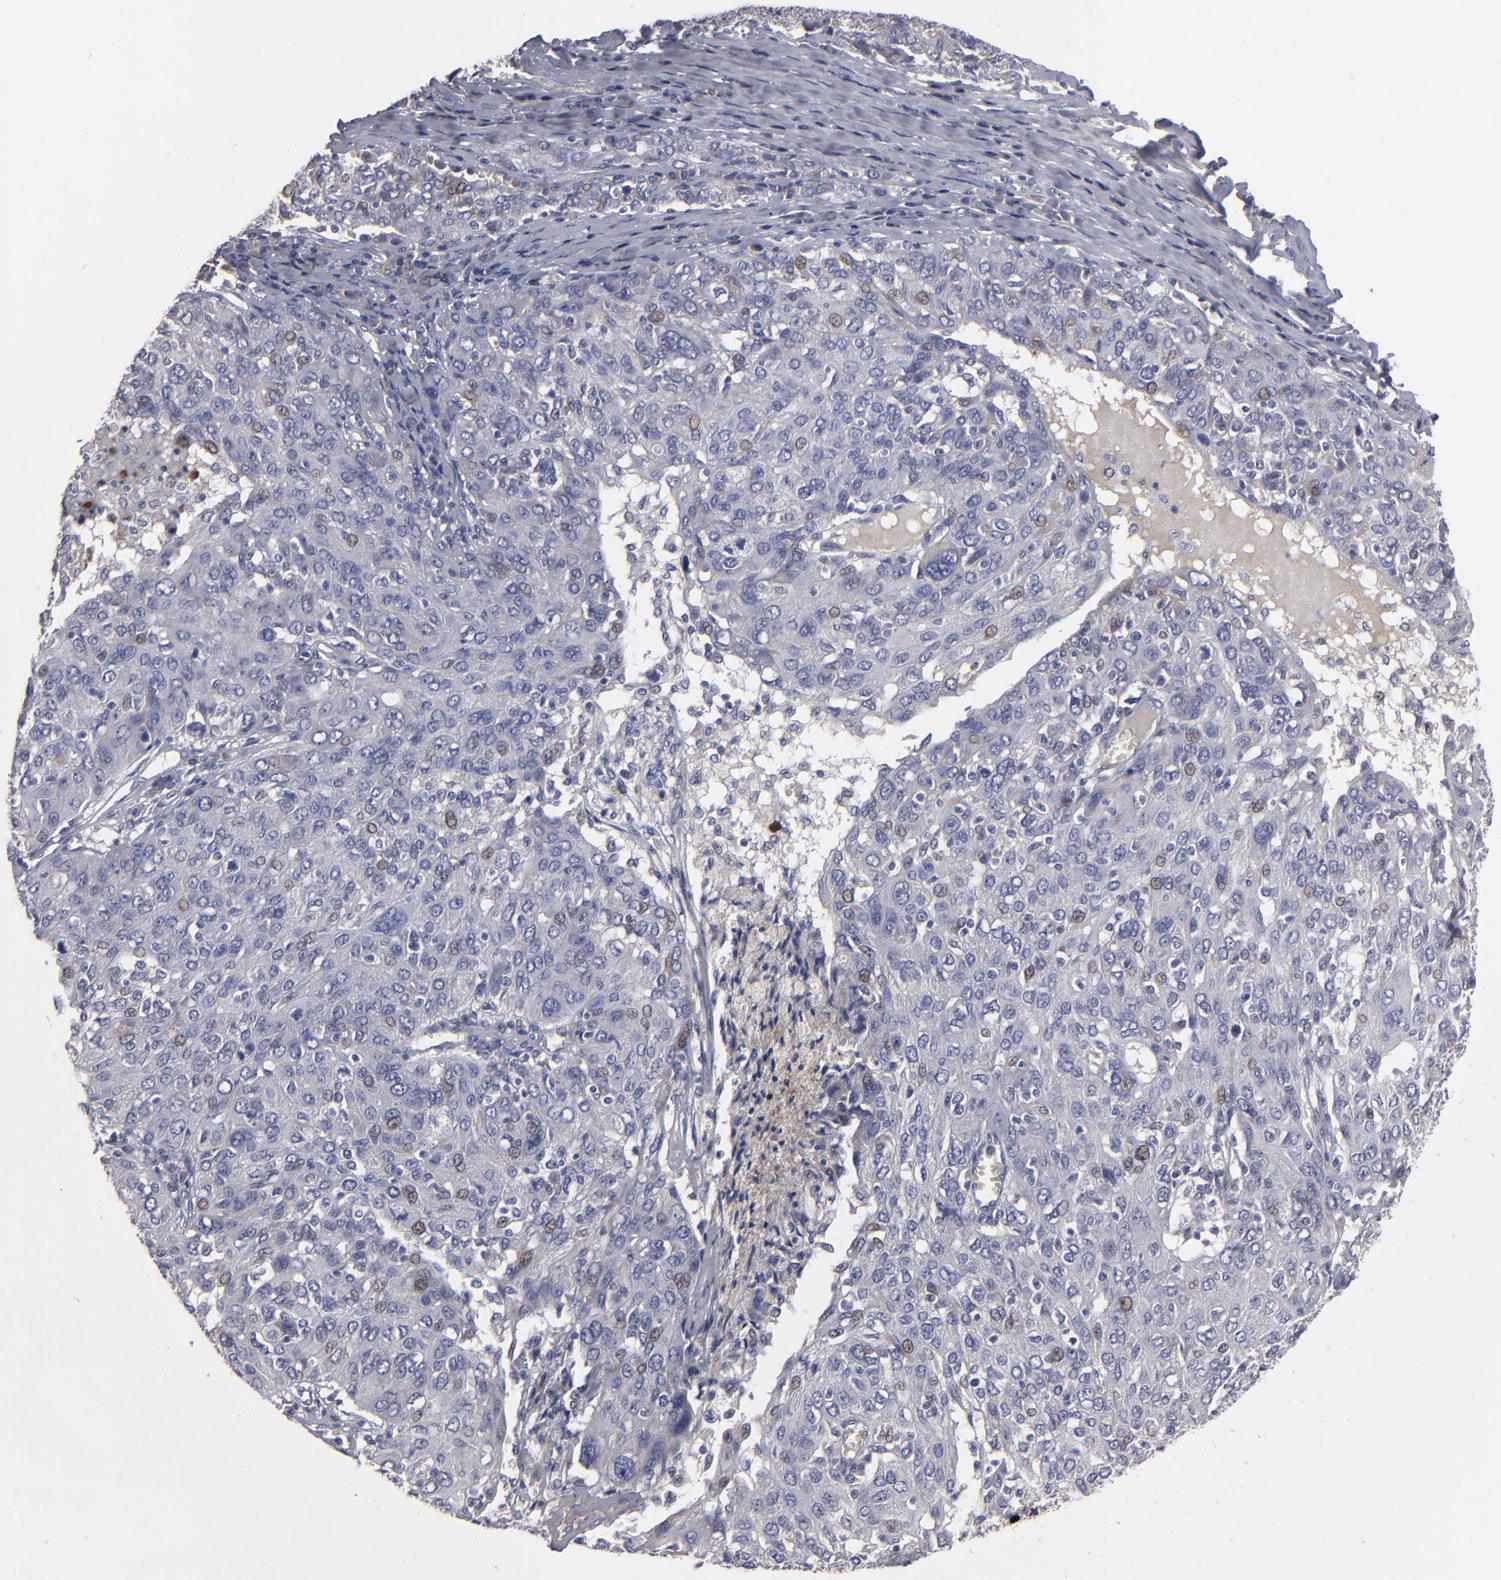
{"staining": {"intensity": "weak", "quantity": "<25%", "location": "nuclear"}, "tissue": "ovarian cancer", "cell_type": "Tumor cells", "image_type": "cancer", "snomed": [{"axis": "morphology", "description": "Carcinoma, endometroid"}, {"axis": "topography", "description": "Ovary"}], "caption": "Tumor cells are negative for protein expression in human ovarian cancer (endometroid carcinoma). (DAB immunohistochemistry, high magnification).", "gene": "GPM6B", "patient": {"sex": "female", "age": 50}}